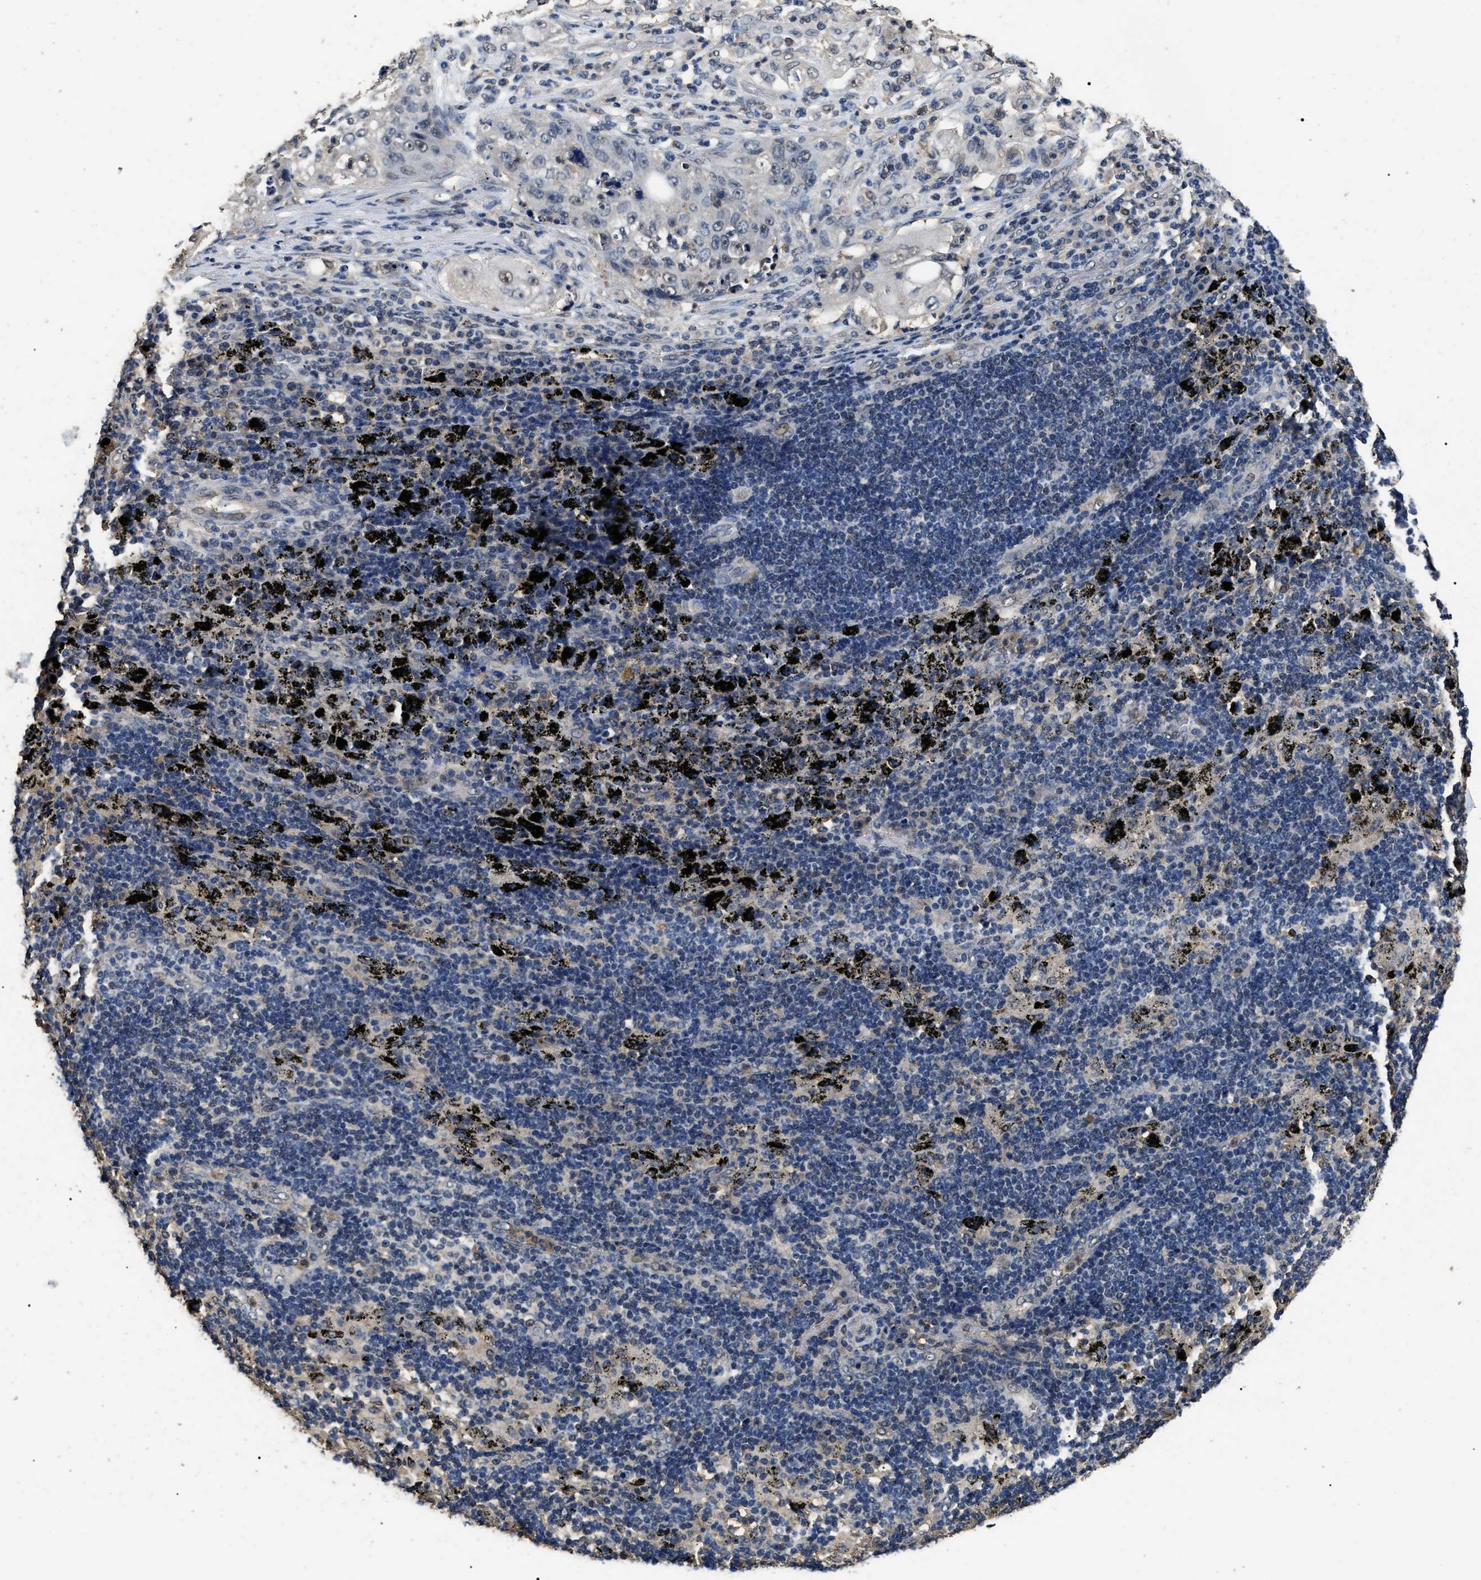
{"staining": {"intensity": "negative", "quantity": "none", "location": "none"}, "tissue": "lung cancer", "cell_type": "Tumor cells", "image_type": "cancer", "snomed": [{"axis": "morphology", "description": "Inflammation, NOS"}, {"axis": "morphology", "description": "Squamous cell carcinoma, NOS"}, {"axis": "topography", "description": "Lymph node"}, {"axis": "topography", "description": "Soft tissue"}, {"axis": "topography", "description": "Lung"}], "caption": "Photomicrograph shows no protein positivity in tumor cells of squamous cell carcinoma (lung) tissue.", "gene": "PSMD8", "patient": {"sex": "male", "age": 66}}